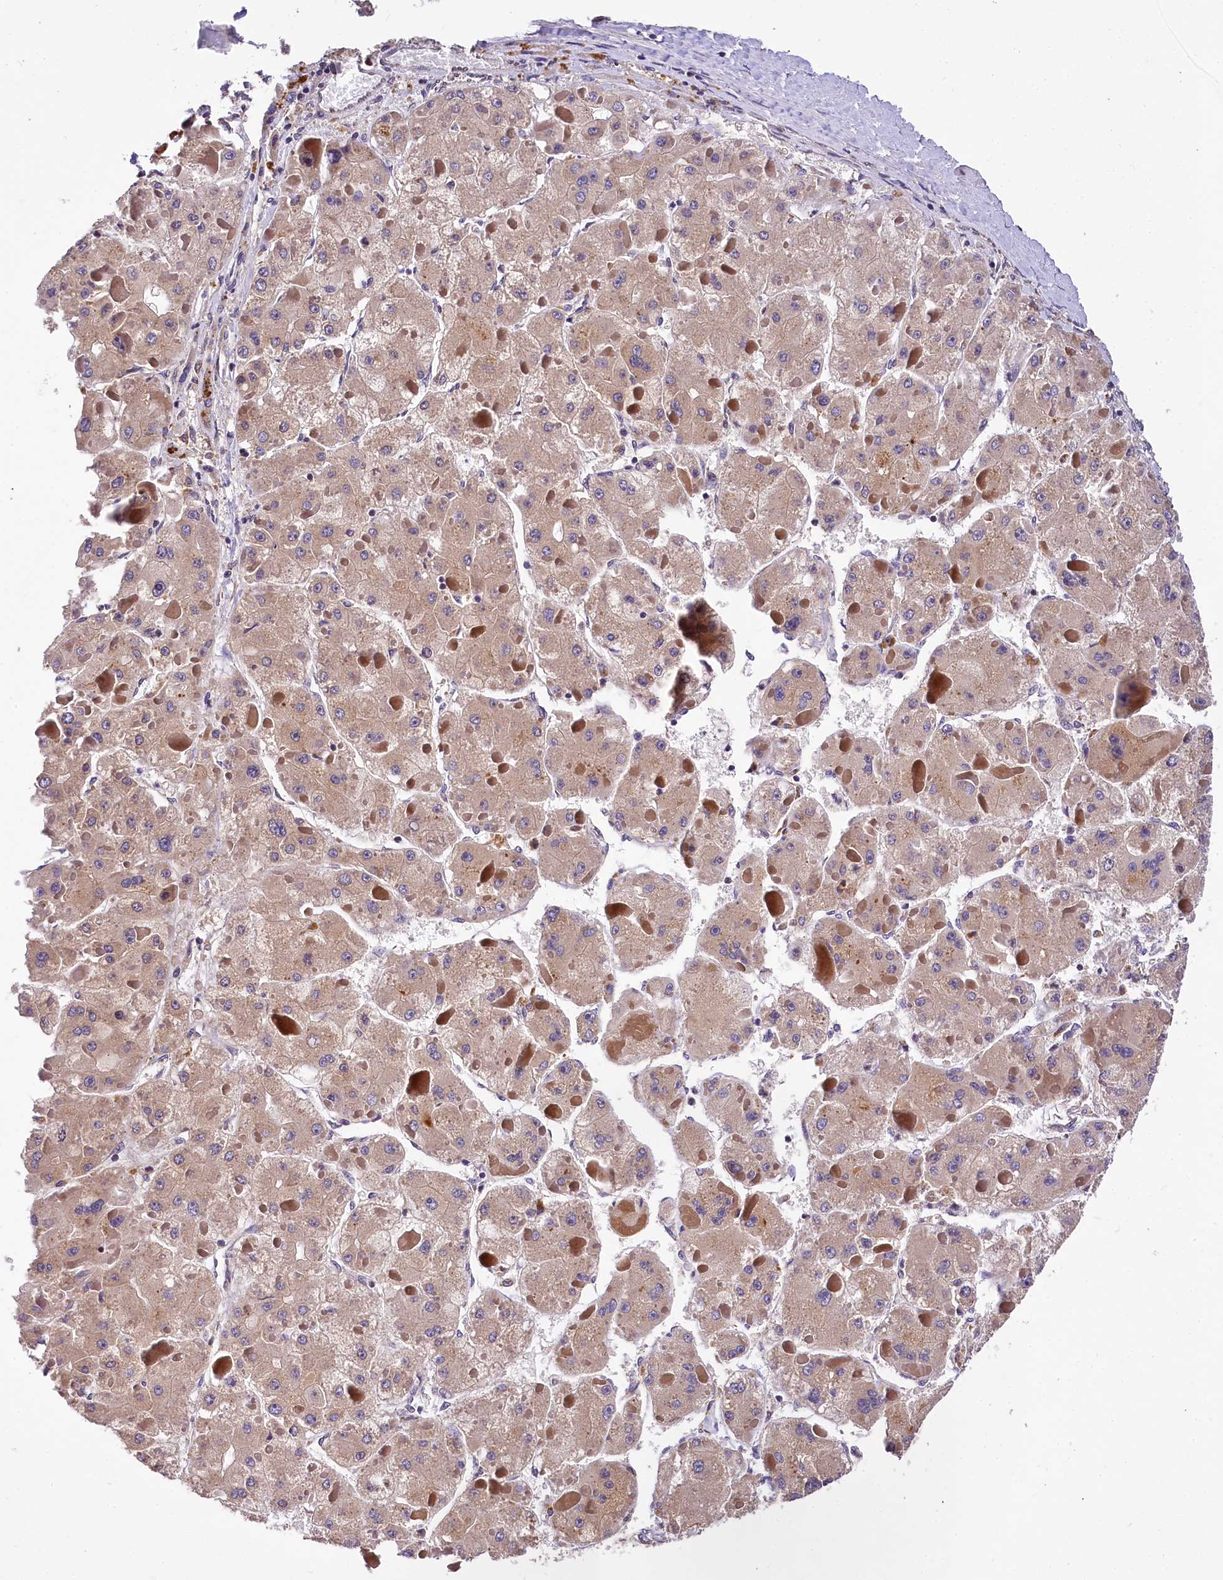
{"staining": {"intensity": "moderate", "quantity": ">75%", "location": "cytoplasmic/membranous"}, "tissue": "liver cancer", "cell_type": "Tumor cells", "image_type": "cancer", "snomed": [{"axis": "morphology", "description": "Carcinoma, Hepatocellular, NOS"}, {"axis": "topography", "description": "Liver"}], "caption": "Protein analysis of hepatocellular carcinoma (liver) tissue displays moderate cytoplasmic/membranous positivity in about >75% of tumor cells.", "gene": "SUPV3L1", "patient": {"sex": "female", "age": 73}}